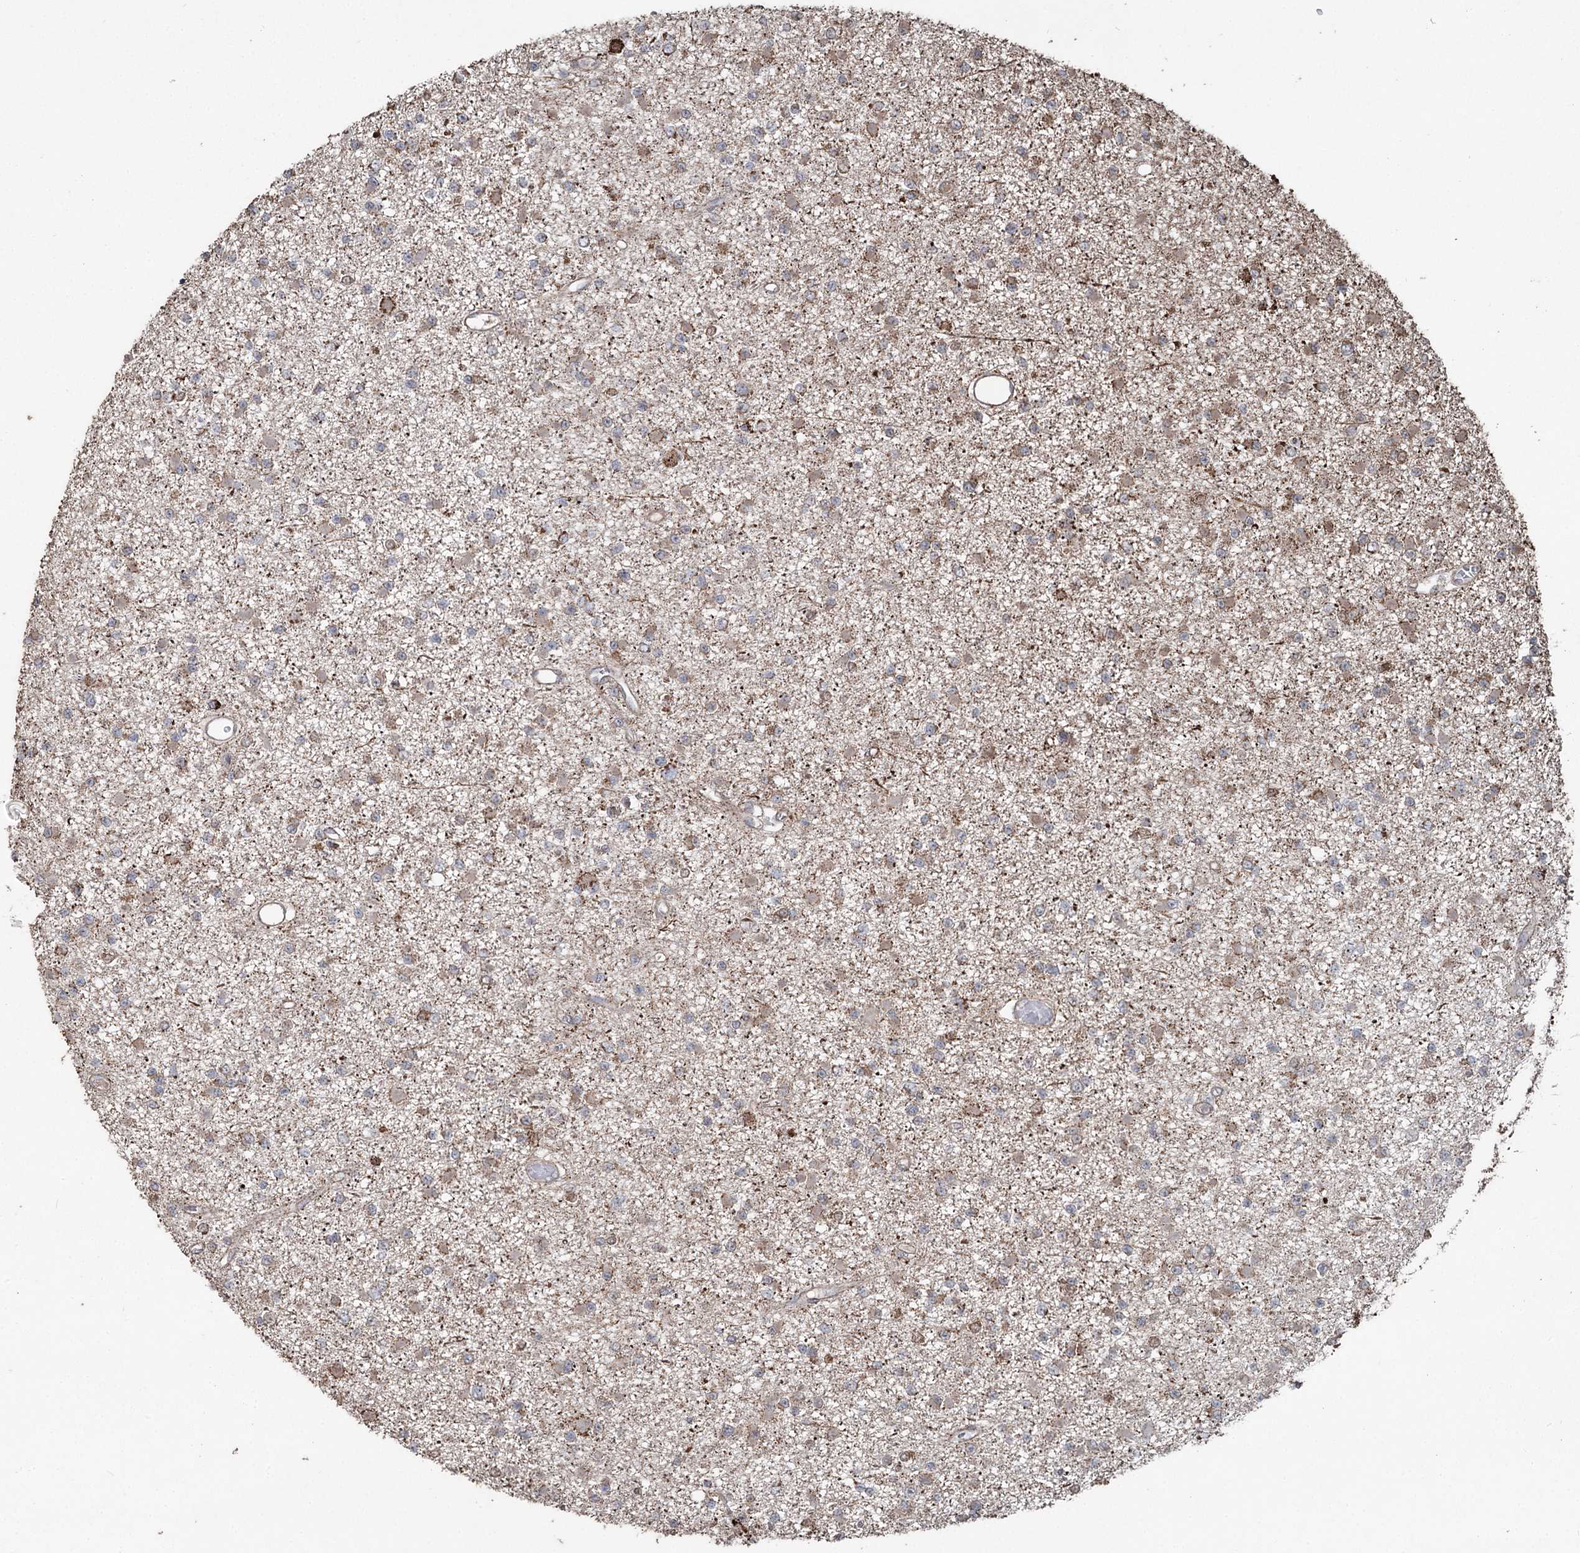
{"staining": {"intensity": "moderate", "quantity": "<25%", "location": "cytoplasmic/membranous"}, "tissue": "glioma", "cell_type": "Tumor cells", "image_type": "cancer", "snomed": [{"axis": "morphology", "description": "Glioma, malignant, Low grade"}, {"axis": "topography", "description": "Brain"}], "caption": "Tumor cells reveal low levels of moderate cytoplasmic/membranous positivity in approximately <25% of cells in malignant glioma (low-grade).", "gene": "SLF2", "patient": {"sex": "female", "age": 22}}